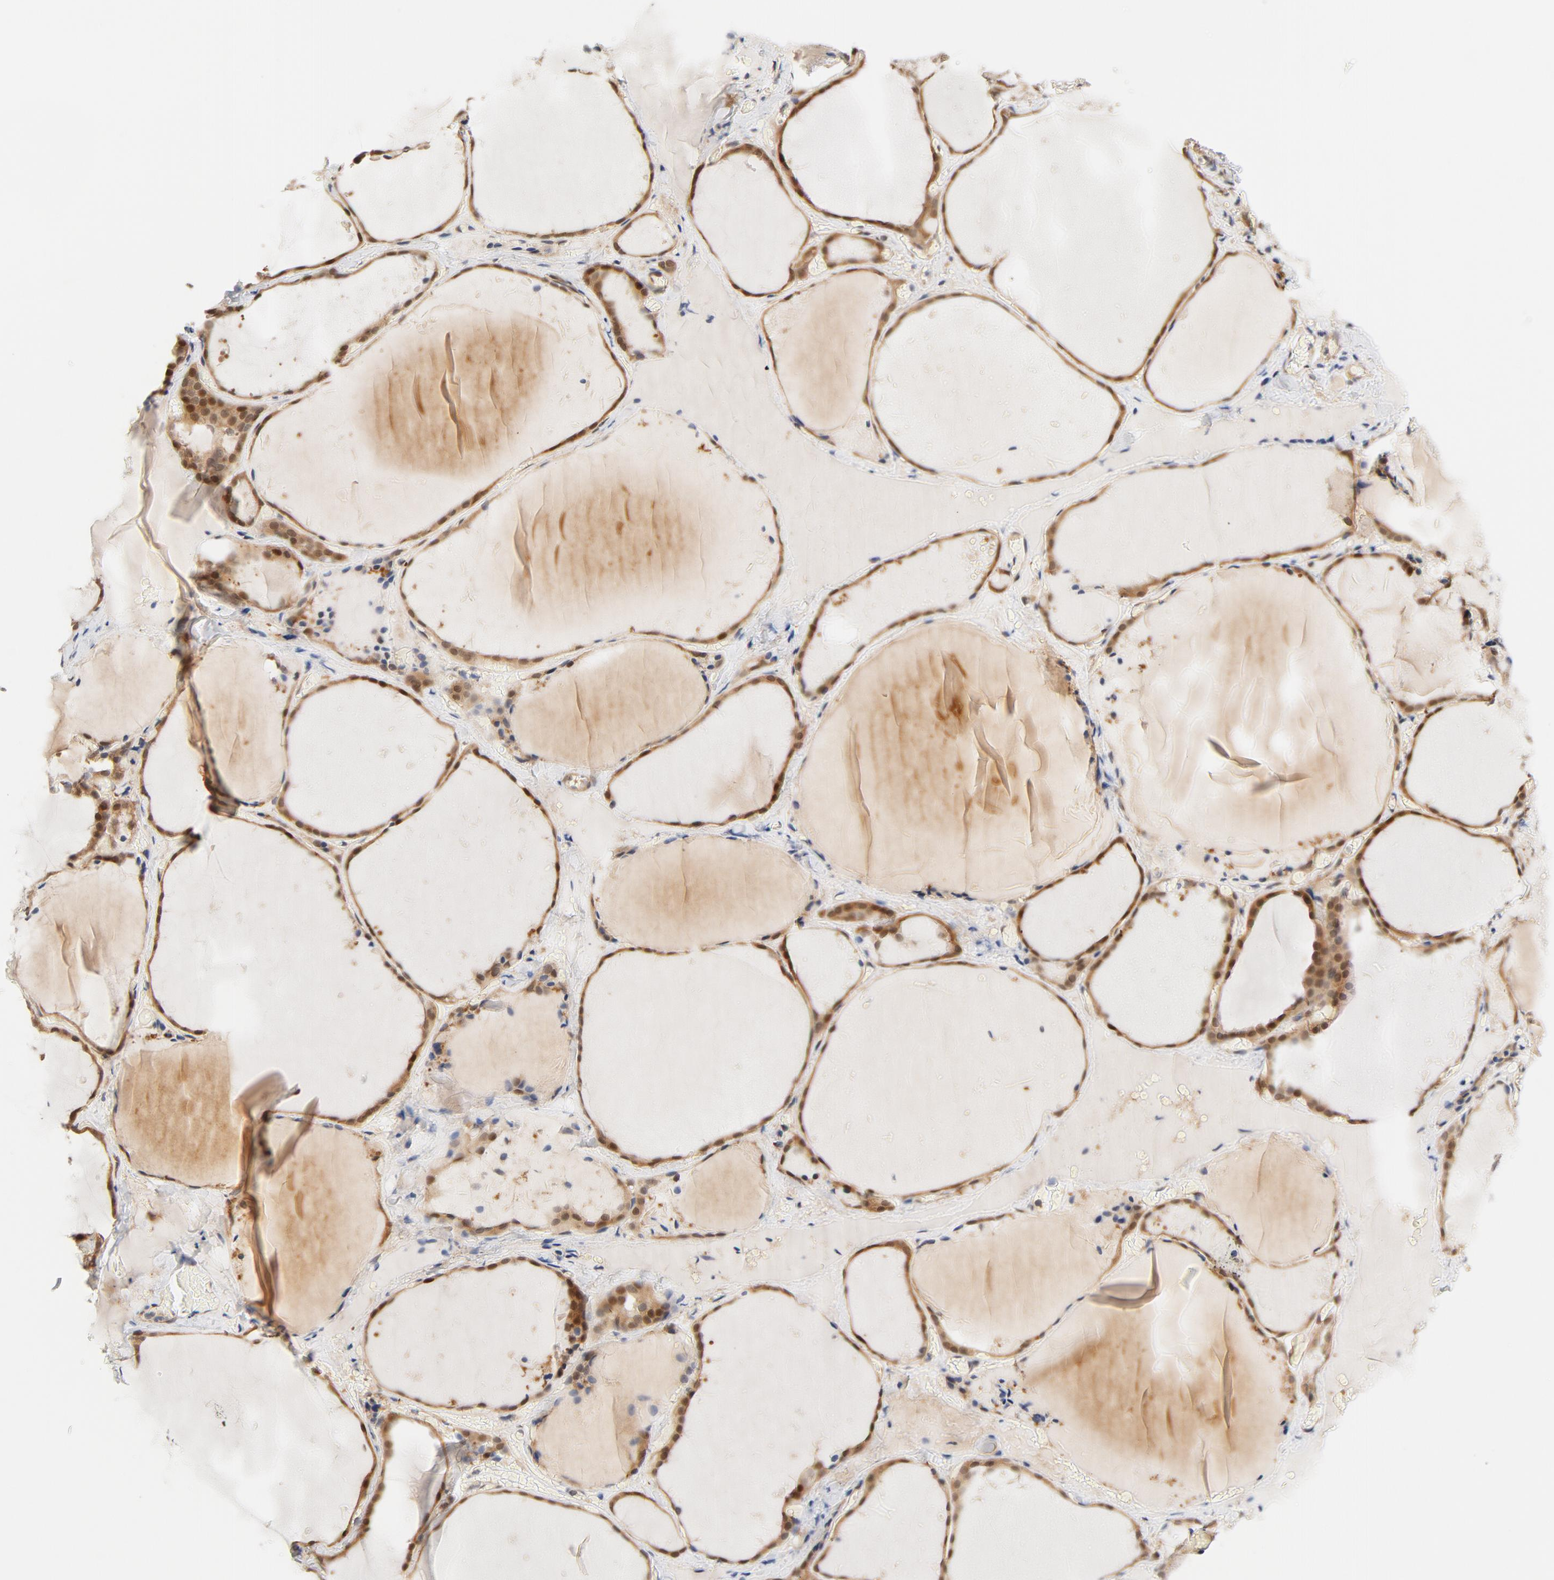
{"staining": {"intensity": "moderate", "quantity": ">75%", "location": "cytoplasmic/membranous,nuclear"}, "tissue": "thyroid gland", "cell_type": "Glandular cells", "image_type": "normal", "snomed": [{"axis": "morphology", "description": "Normal tissue, NOS"}, {"axis": "topography", "description": "Thyroid gland"}], "caption": "Thyroid gland stained with IHC demonstrates moderate cytoplasmic/membranous,nuclear staining in about >75% of glandular cells. (DAB = brown stain, brightfield microscopy at high magnification).", "gene": "EIF4E", "patient": {"sex": "female", "age": 22}}